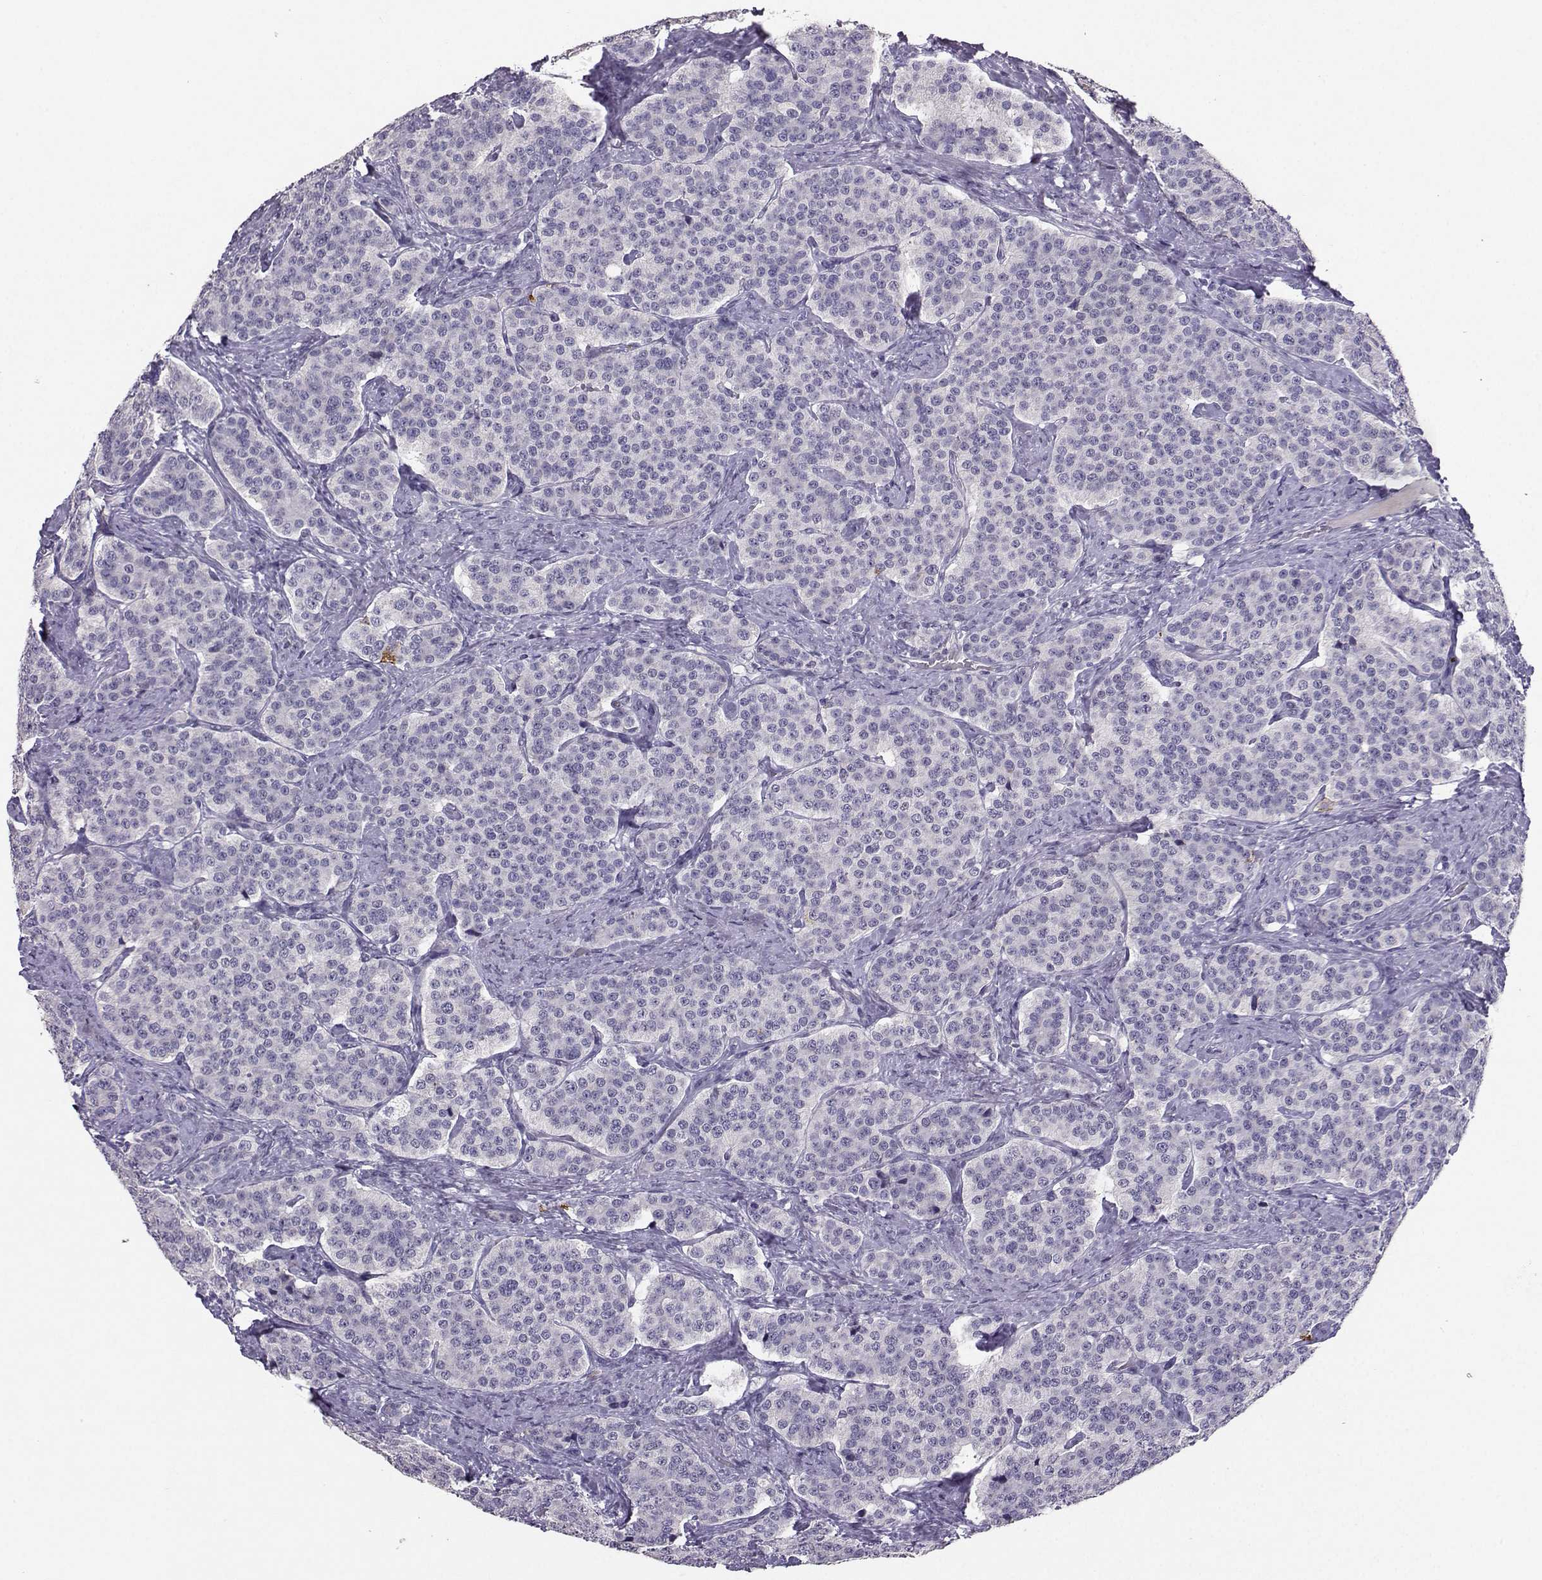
{"staining": {"intensity": "negative", "quantity": "none", "location": "none"}, "tissue": "carcinoid", "cell_type": "Tumor cells", "image_type": "cancer", "snomed": [{"axis": "morphology", "description": "Carcinoid, malignant, NOS"}, {"axis": "topography", "description": "Small intestine"}], "caption": "The micrograph exhibits no staining of tumor cells in malignant carcinoid. The staining was performed using DAB (3,3'-diaminobenzidine) to visualize the protein expression in brown, while the nuclei were stained in blue with hematoxylin (Magnification: 20x).", "gene": "CARTPT", "patient": {"sex": "female", "age": 58}}